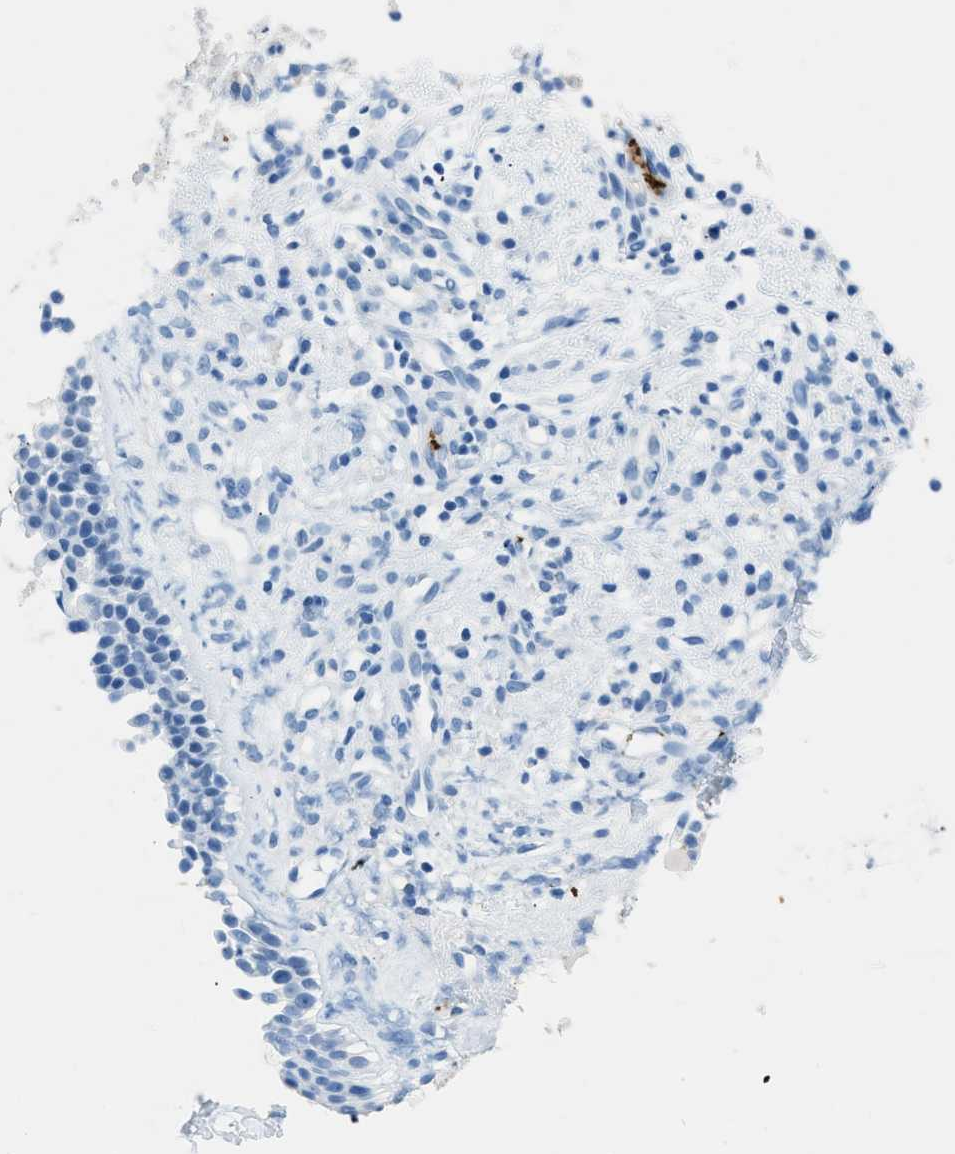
{"staining": {"intensity": "strong", "quantity": "<25%", "location": "cytoplasmic/membranous"}, "tissue": "nasopharynx", "cell_type": "Respiratory epithelial cells", "image_type": "normal", "snomed": [{"axis": "morphology", "description": "Normal tissue, NOS"}, {"axis": "topography", "description": "Nasopharynx"}], "caption": "The histopathology image demonstrates staining of benign nasopharynx, revealing strong cytoplasmic/membranous protein staining (brown color) within respiratory epithelial cells. (DAB (3,3'-diaminobenzidine) = brown stain, brightfield microscopy at high magnification).", "gene": "FAIM2", "patient": {"sex": "male", "age": 21}}